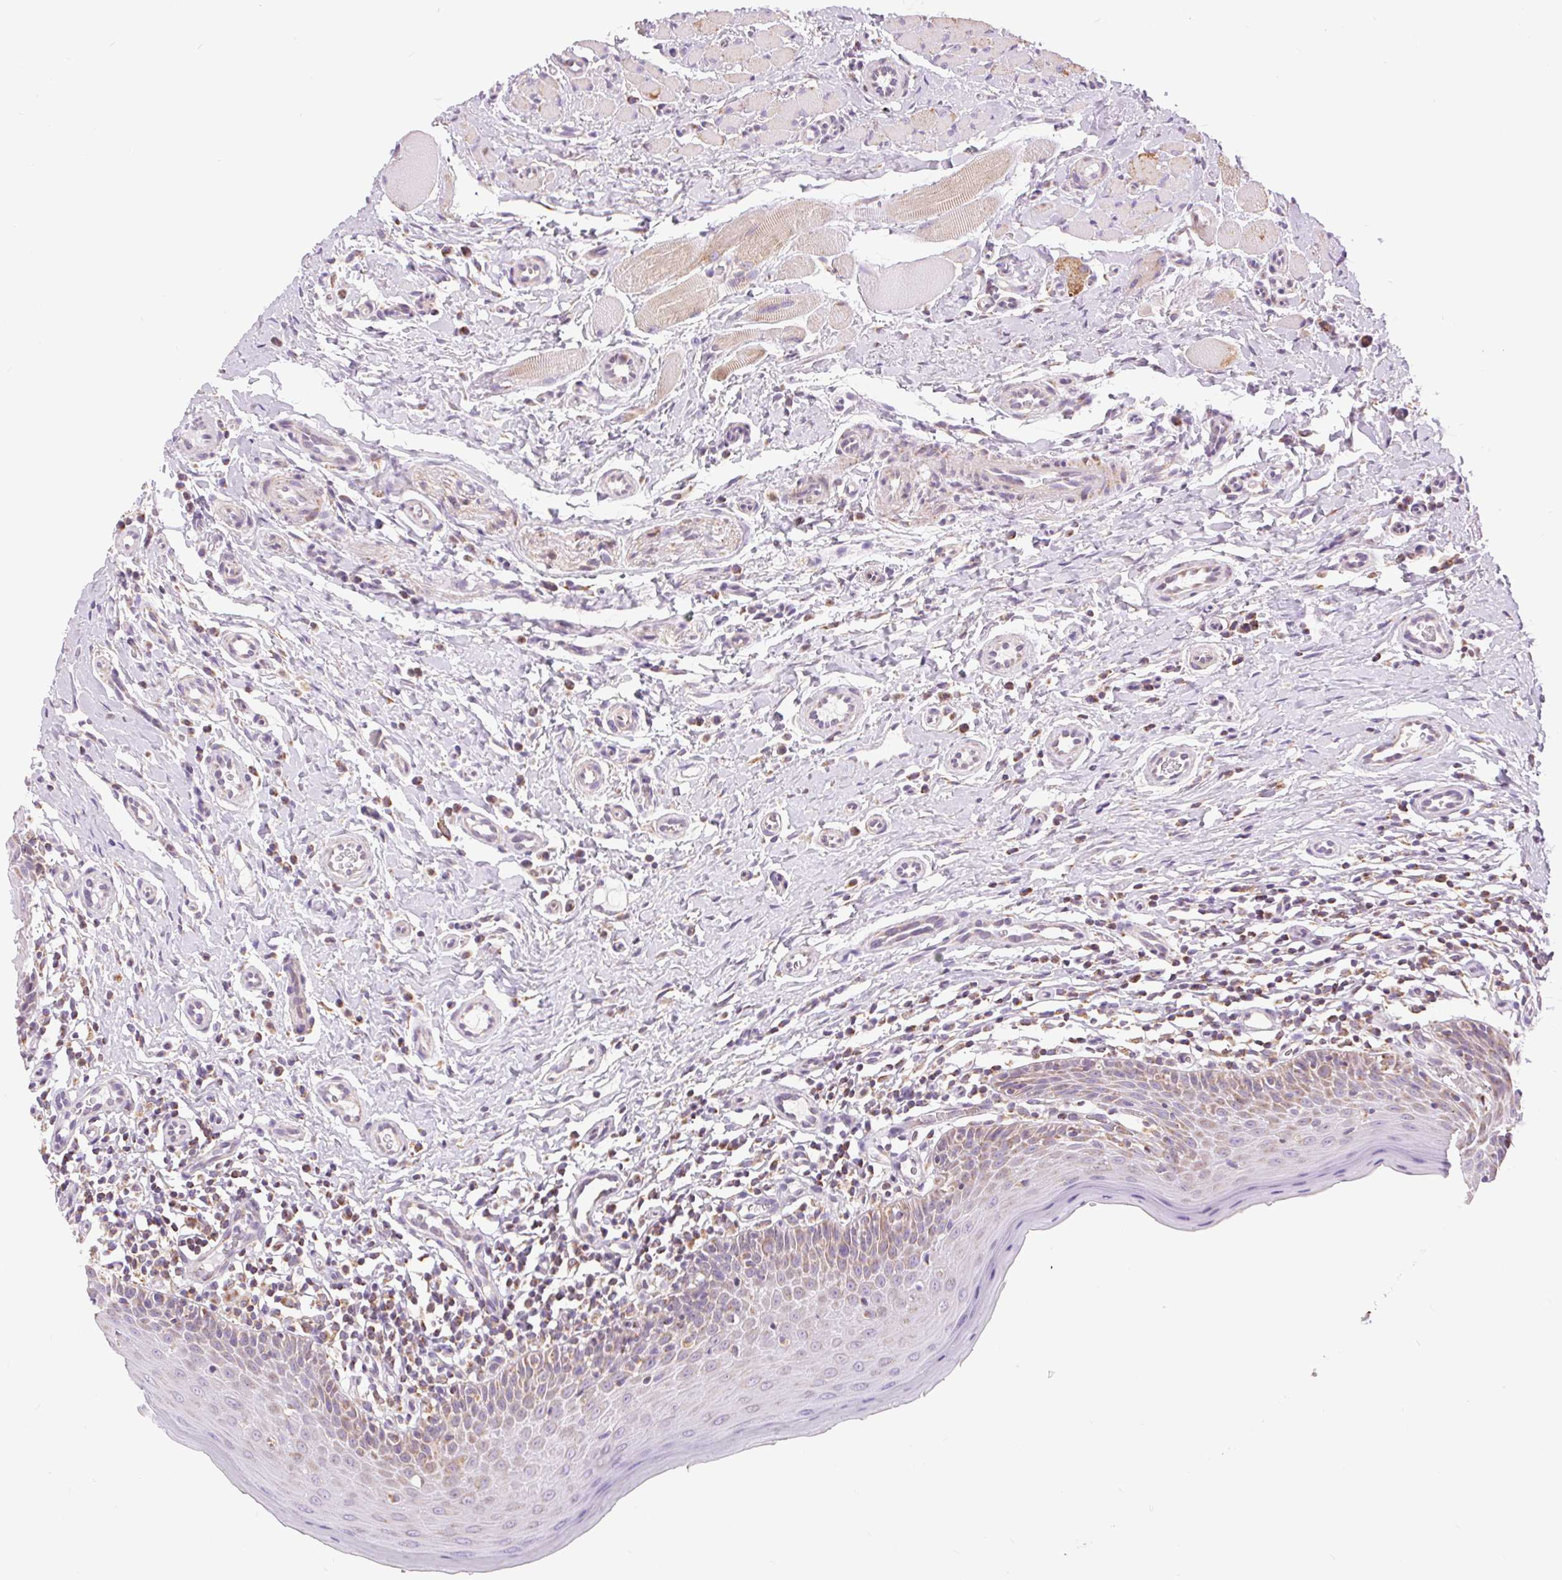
{"staining": {"intensity": "weak", "quantity": "25%-75%", "location": "cytoplasmic/membranous"}, "tissue": "oral mucosa", "cell_type": "Squamous epithelial cells", "image_type": "normal", "snomed": [{"axis": "morphology", "description": "Normal tissue, NOS"}, {"axis": "topography", "description": "Oral tissue"}, {"axis": "topography", "description": "Tounge, NOS"}], "caption": "Squamous epithelial cells show low levels of weak cytoplasmic/membranous staining in approximately 25%-75% of cells in benign human oral mucosa. Using DAB (3,3'-diaminobenzidine) (brown) and hematoxylin (blue) stains, captured at high magnification using brightfield microscopy.", "gene": "ATP5PB", "patient": {"sex": "female", "age": 58}}